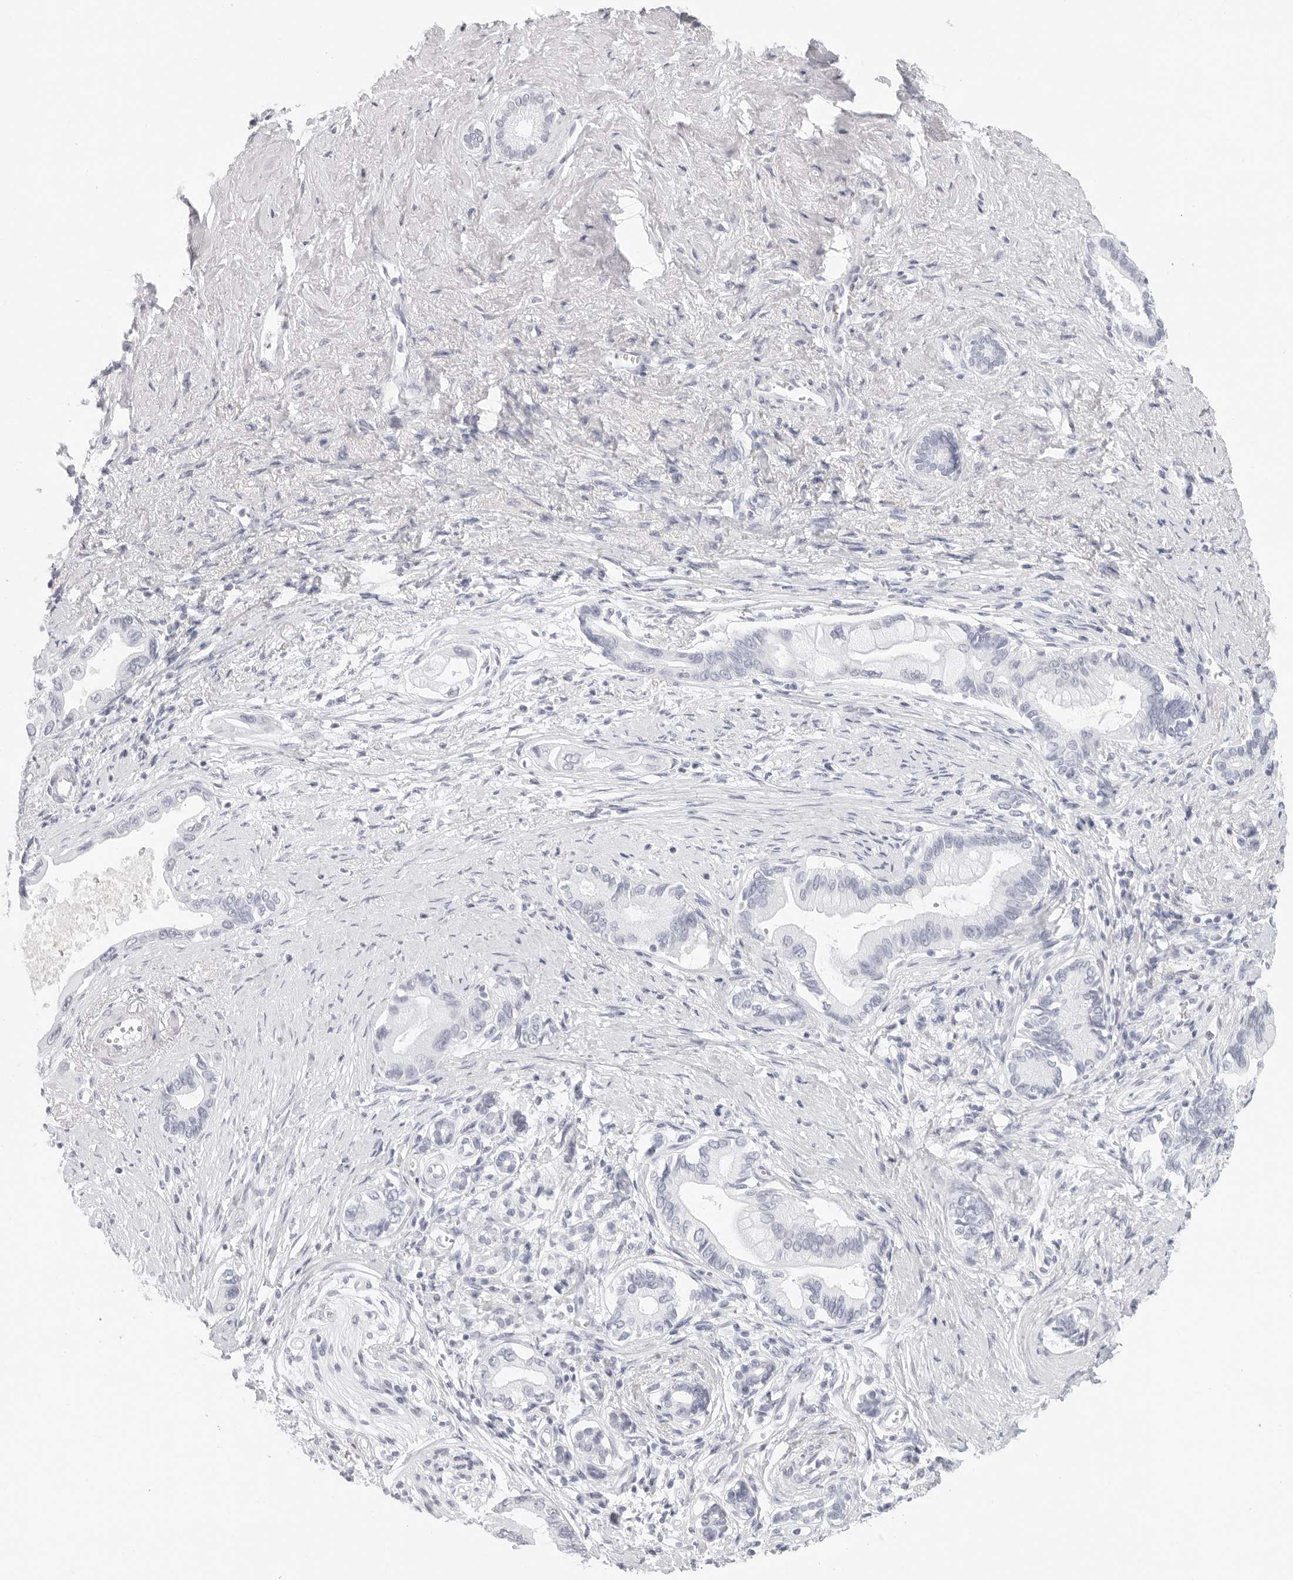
{"staining": {"intensity": "negative", "quantity": "none", "location": "none"}, "tissue": "pancreatic cancer", "cell_type": "Tumor cells", "image_type": "cancer", "snomed": [{"axis": "morphology", "description": "Adenocarcinoma, NOS"}, {"axis": "topography", "description": "Pancreas"}], "caption": "Protein analysis of pancreatic adenocarcinoma reveals no significant expression in tumor cells.", "gene": "AGMAT", "patient": {"sex": "male", "age": 78}}